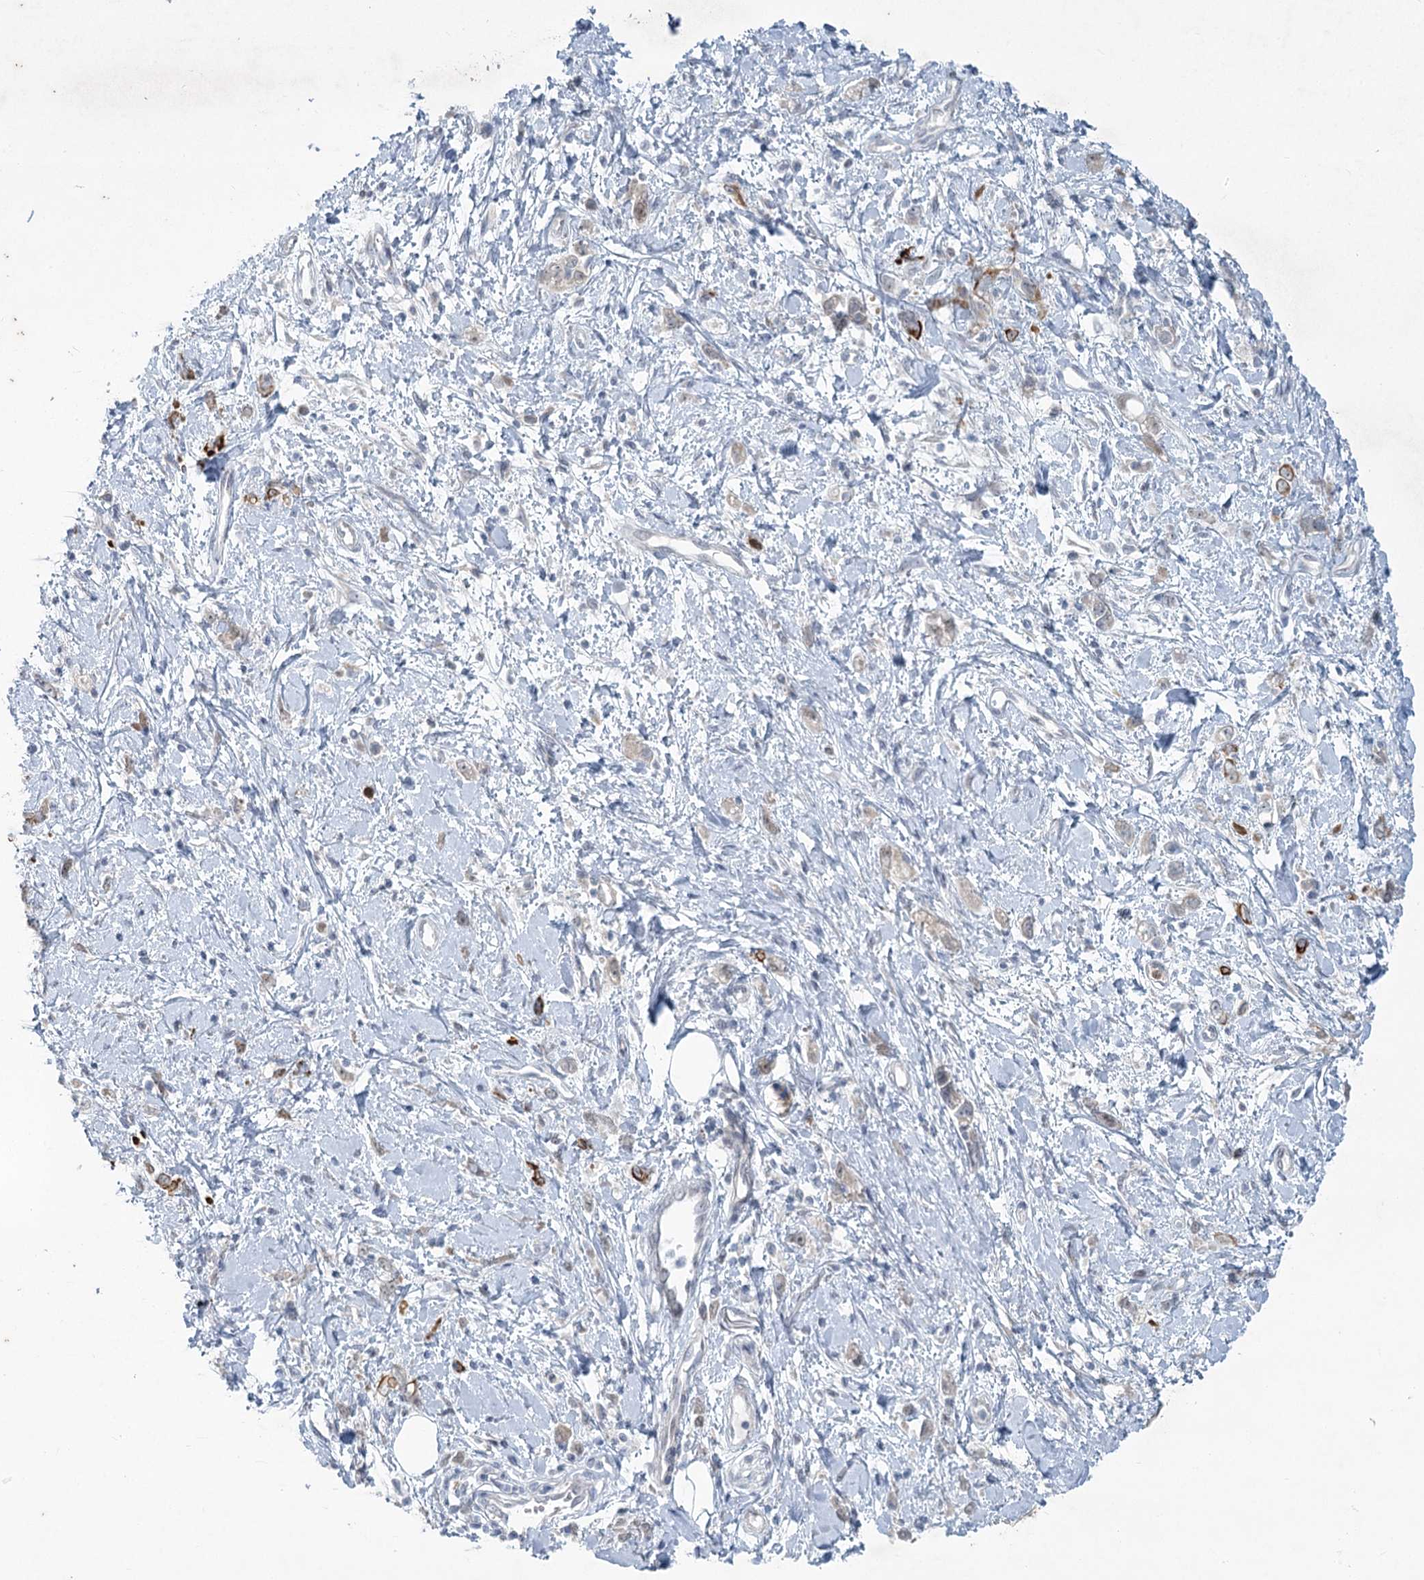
{"staining": {"intensity": "weak", "quantity": "25%-75%", "location": "cytoplasmic/membranous"}, "tissue": "stomach cancer", "cell_type": "Tumor cells", "image_type": "cancer", "snomed": [{"axis": "morphology", "description": "Adenocarcinoma, NOS"}, {"axis": "topography", "description": "Stomach"}], "caption": "Adenocarcinoma (stomach) stained for a protein (brown) displays weak cytoplasmic/membranous positive positivity in about 25%-75% of tumor cells.", "gene": "ABITRAM", "patient": {"sex": "female", "age": 76}}